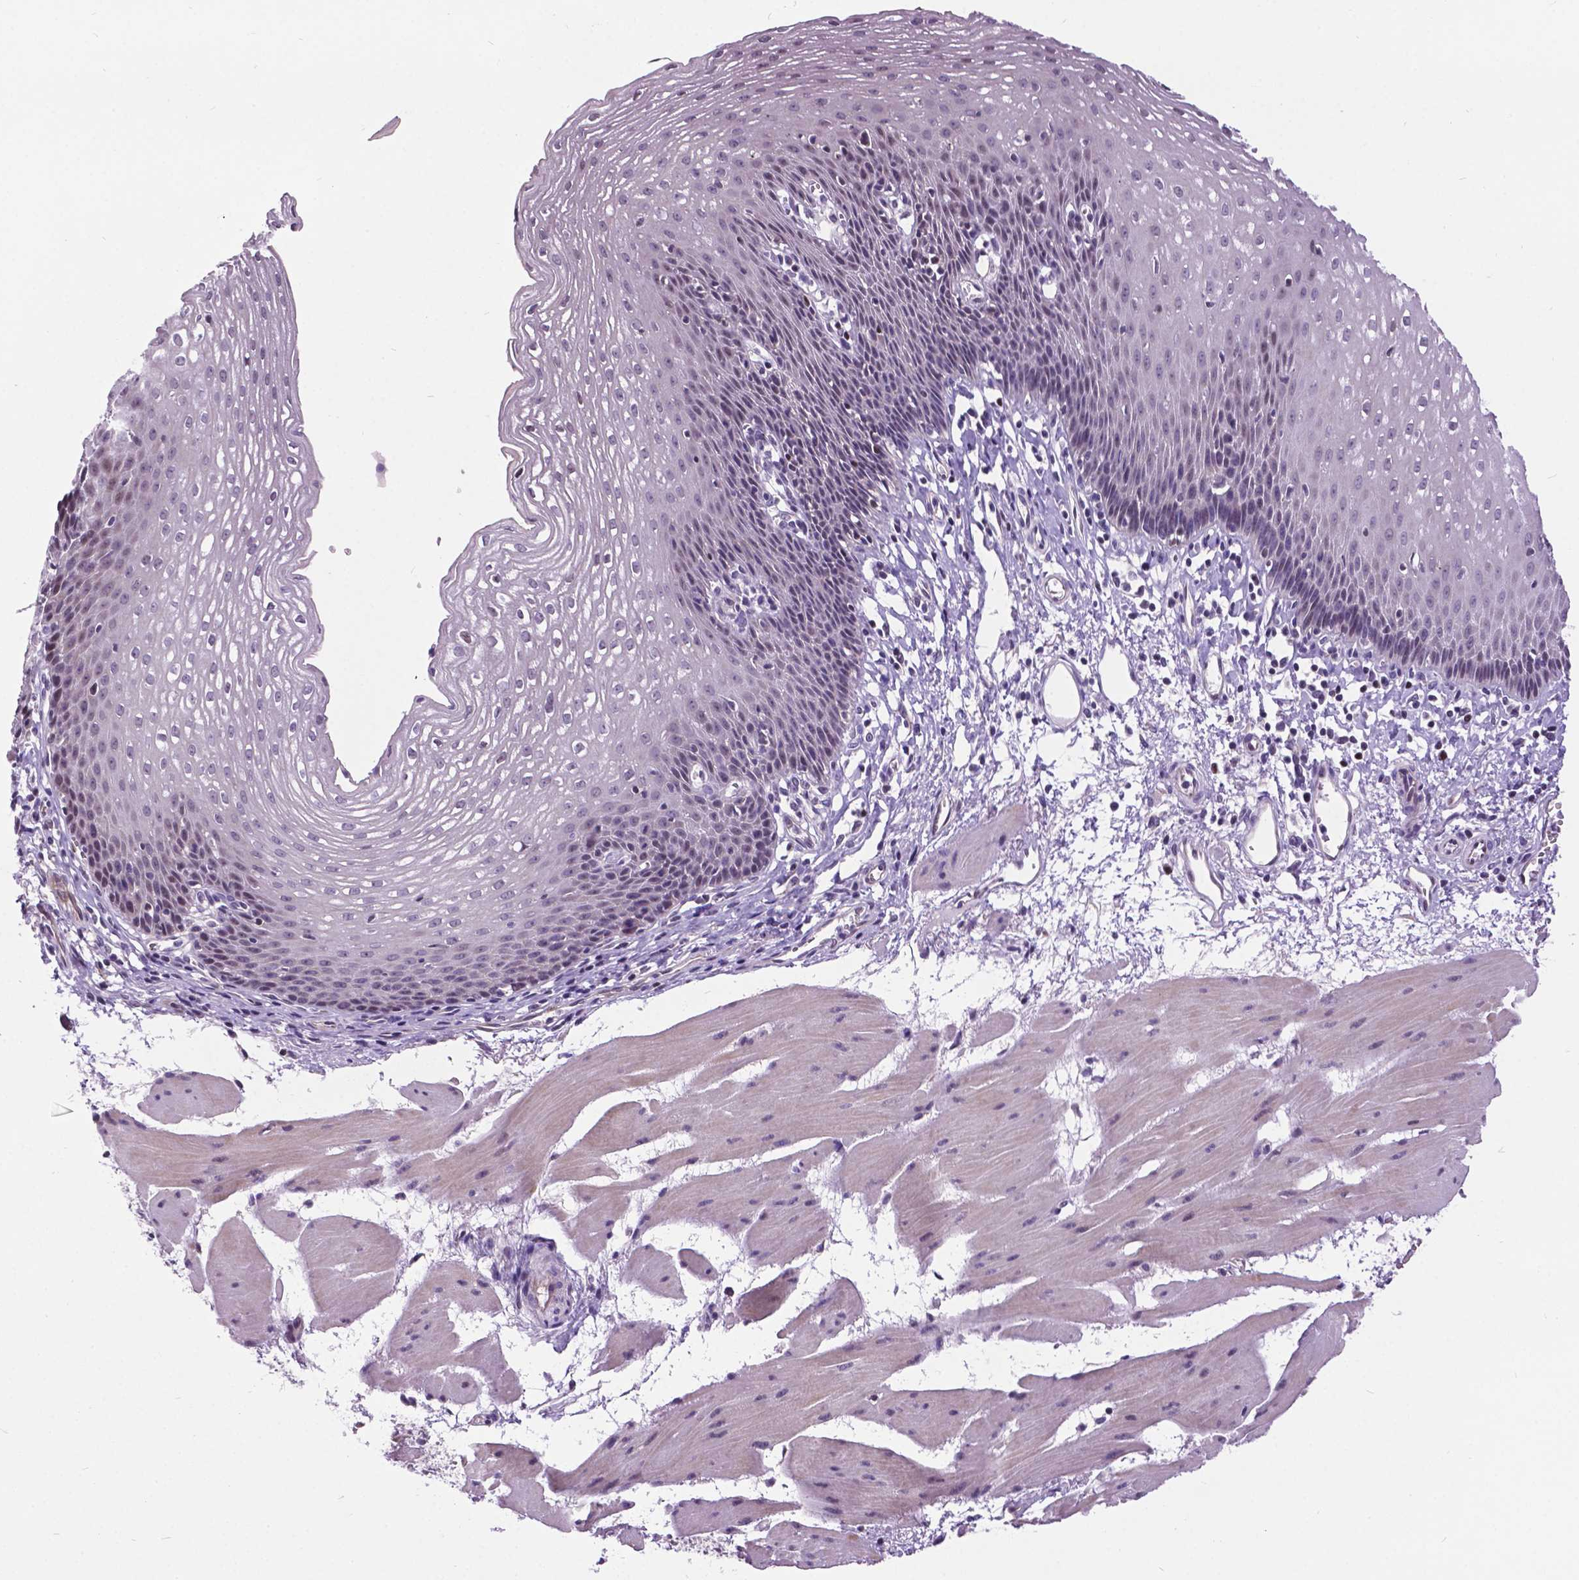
{"staining": {"intensity": "negative", "quantity": "none", "location": "none"}, "tissue": "esophagus", "cell_type": "Squamous epithelial cells", "image_type": "normal", "snomed": [{"axis": "morphology", "description": "Normal tissue, NOS"}, {"axis": "topography", "description": "Esophagus"}], "caption": "IHC micrograph of benign esophagus: esophagus stained with DAB (3,3'-diaminobenzidine) demonstrates no significant protein expression in squamous epithelial cells.", "gene": "DPF3", "patient": {"sex": "female", "age": 64}}